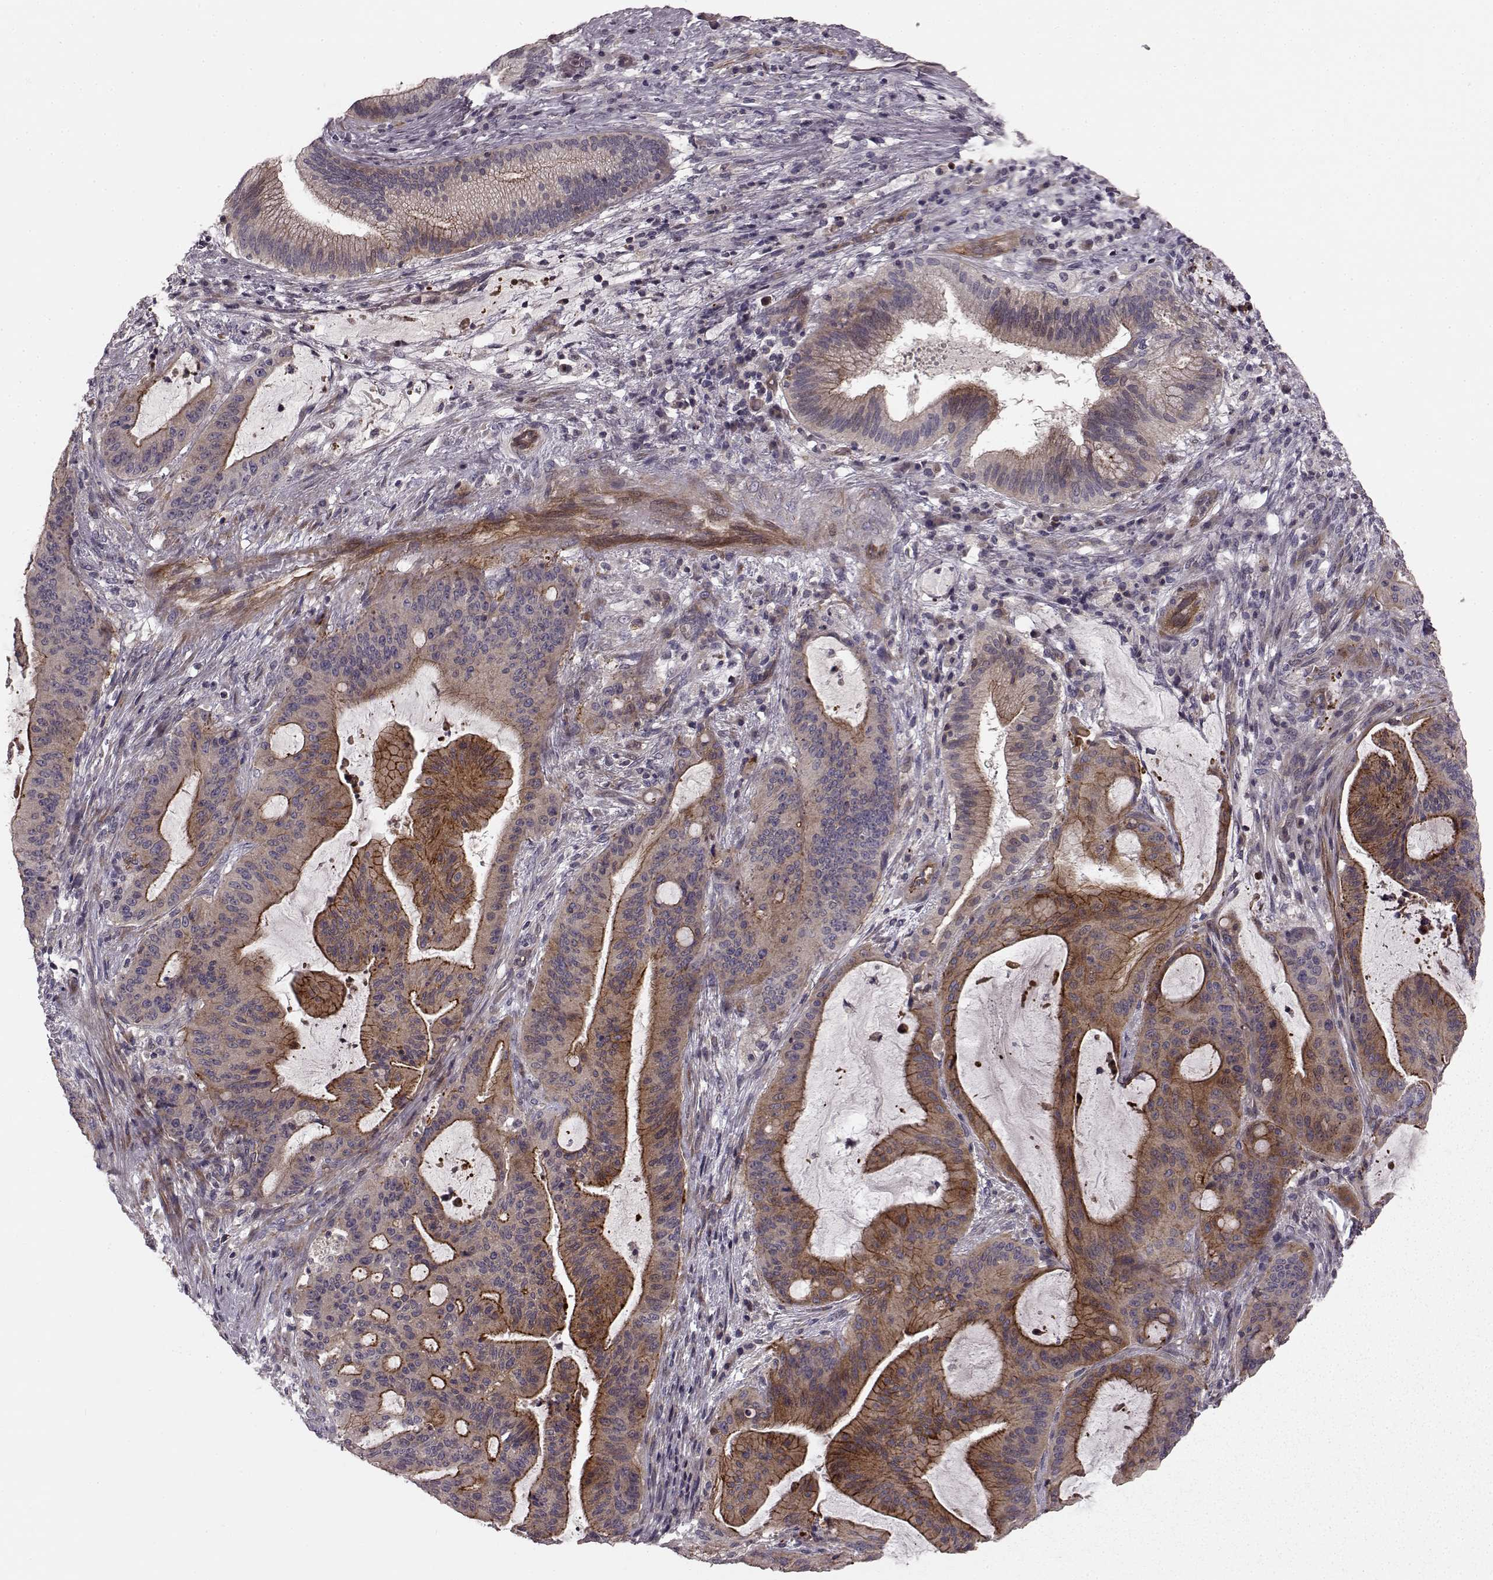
{"staining": {"intensity": "moderate", "quantity": "25%-75%", "location": "cytoplasmic/membranous"}, "tissue": "liver cancer", "cell_type": "Tumor cells", "image_type": "cancer", "snomed": [{"axis": "morphology", "description": "Cholangiocarcinoma"}, {"axis": "topography", "description": "Liver"}], "caption": "Cholangiocarcinoma (liver) tissue demonstrates moderate cytoplasmic/membranous staining in approximately 25%-75% of tumor cells, visualized by immunohistochemistry. The protein of interest is stained brown, and the nuclei are stained in blue (DAB (3,3'-diaminobenzidine) IHC with brightfield microscopy, high magnification).", "gene": "SLC22A18", "patient": {"sex": "female", "age": 73}}